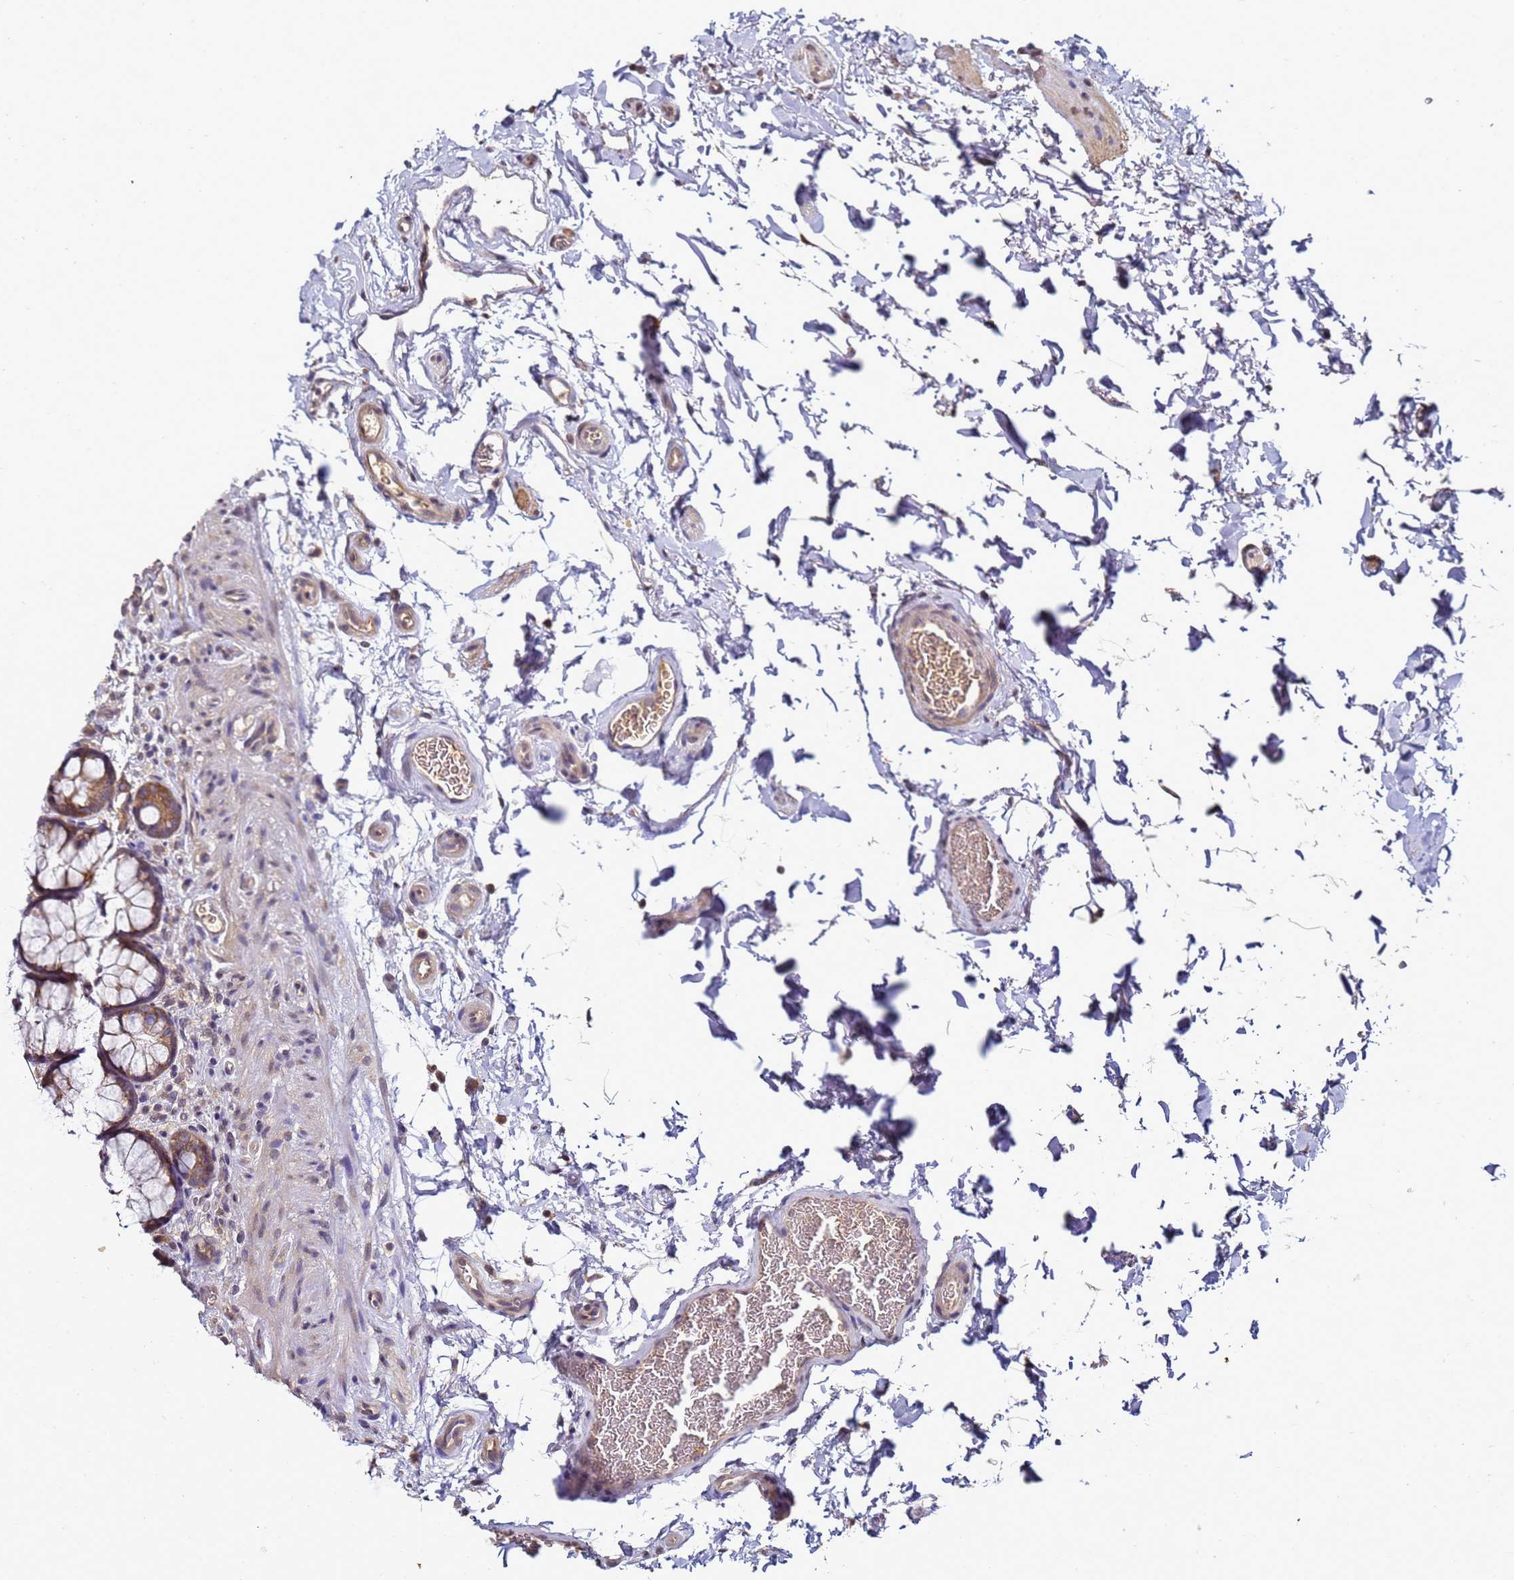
{"staining": {"intensity": "weak", "quantity": ">75%", "location": "cytoplasmic/membranous"}, "tissue": "colon", "cell_type": "Endothelial cells", "image_type": "normal", "snomed": [{"axis": "morphology", "description": "Normal tissue, NOS"}, {"axis": "topography", "description": "Colon"}], "caption": "Immunohistochemical staining of normal human colon reveals >75% levels of weak cytoplasmic/membranous protein positivity in about >75% of endothelial cells. (Brightfield microscopy of DAB IHC at high magnification).", "gene": "ANKRD17", "patient": {"sex": "female", "age": 82}}